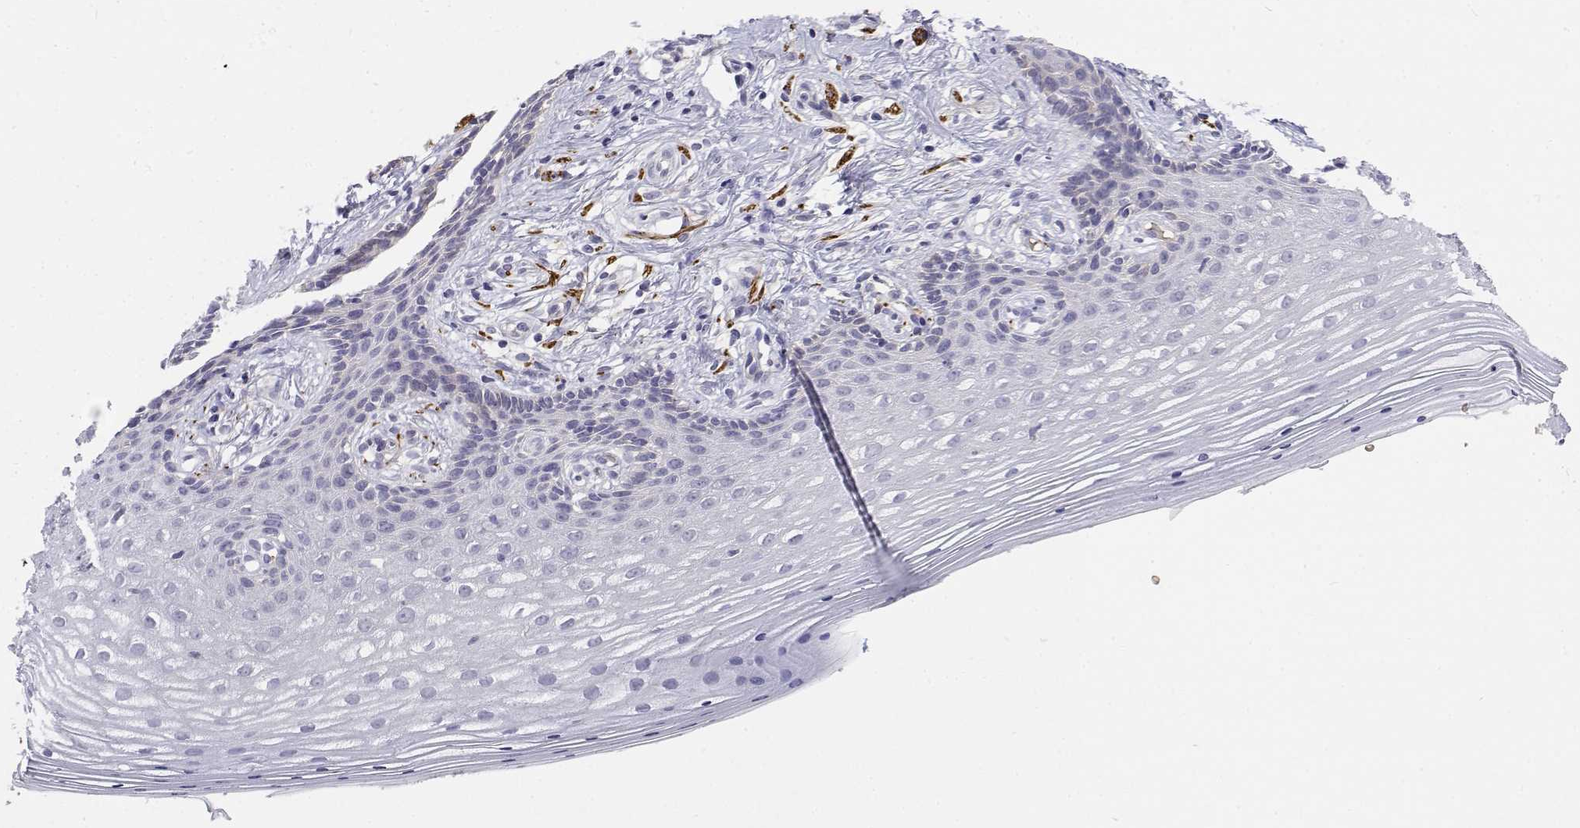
{"staining": {"intensity": "negative", "quantity": "none", "location": "none"}, "tissue": "vagina", "cell_type": "Squamous epithelial cells", "image_type": "normal", "snomed": [{"axis": "morphology", "description": "Normal tissue, NOS"}, {"axis": "topography", "description": "Vagina"}], "caption": "Immunohistochemistry (IHC) histopathology image of benign vagina stained for a protein (brown), which reveals no expression in squamous epithelial cells.", "gene": "CADM1", "patient": {"sex": "female", "age": 42}}